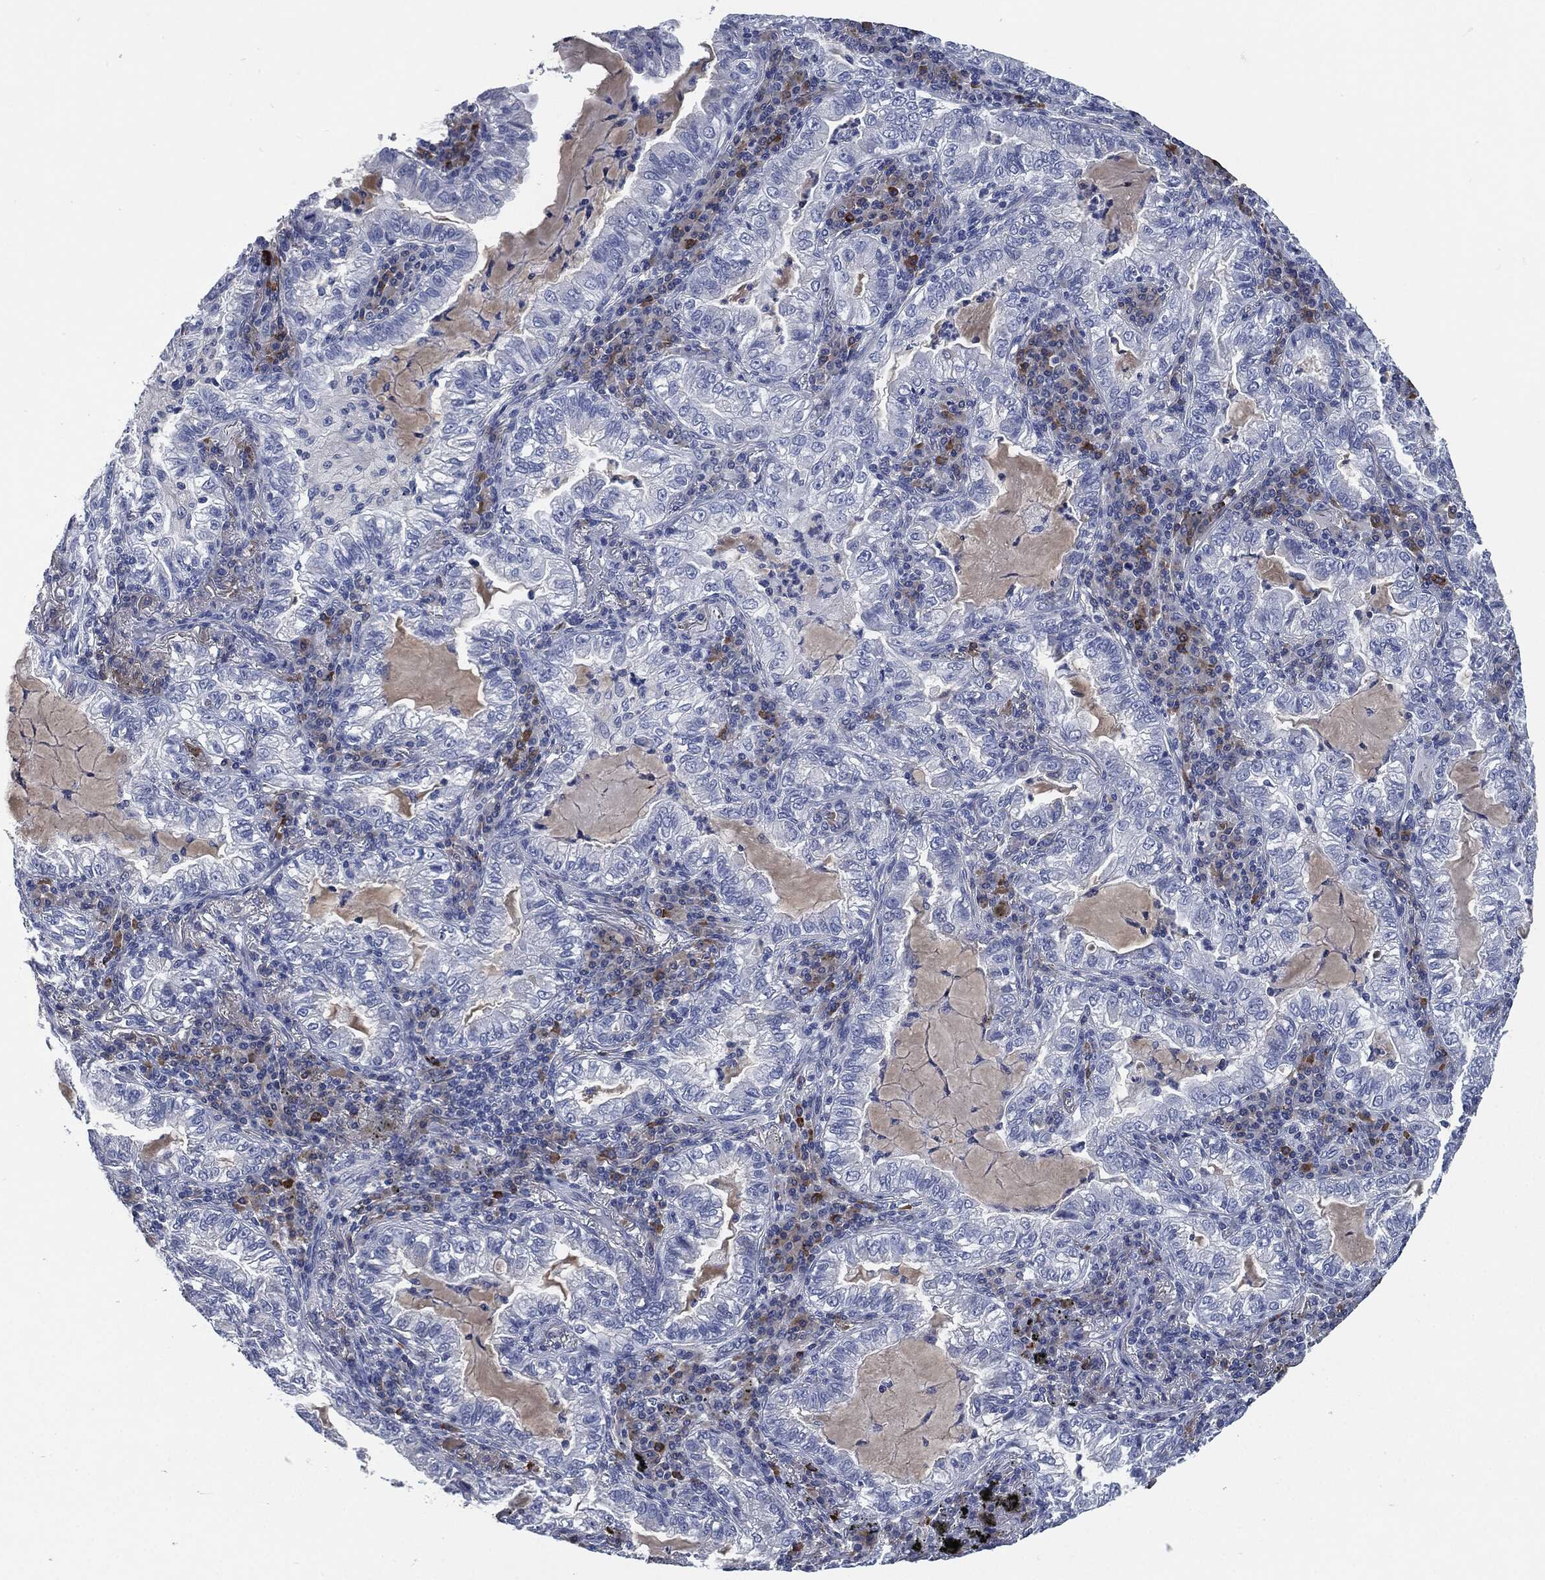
{"staining": {"intensity": "negative", "quantity": "none", "location": "none"}, "tissue": "lung cancer", "cell_type": "Tumor cells", "image_type": "cancer", "snomed": [{"axis": "morphology", "description": "Adenocarcinoma, NOS"}, {"axis": "topography", "description": "Lung"}], "caption": "Lung cancer (adenocarcinoma) was stained to show a protein in brown. There is no significant staining in tumor cells. Brightfield microscopy of immunohistochemistry (IHC) stained with DAB (3,3'-diaminobenzidine) (brown) and hematoxylin (blue), captured at high magnification.", "gene": "CD27", "patient": {"sex": "female", "age": 73}}